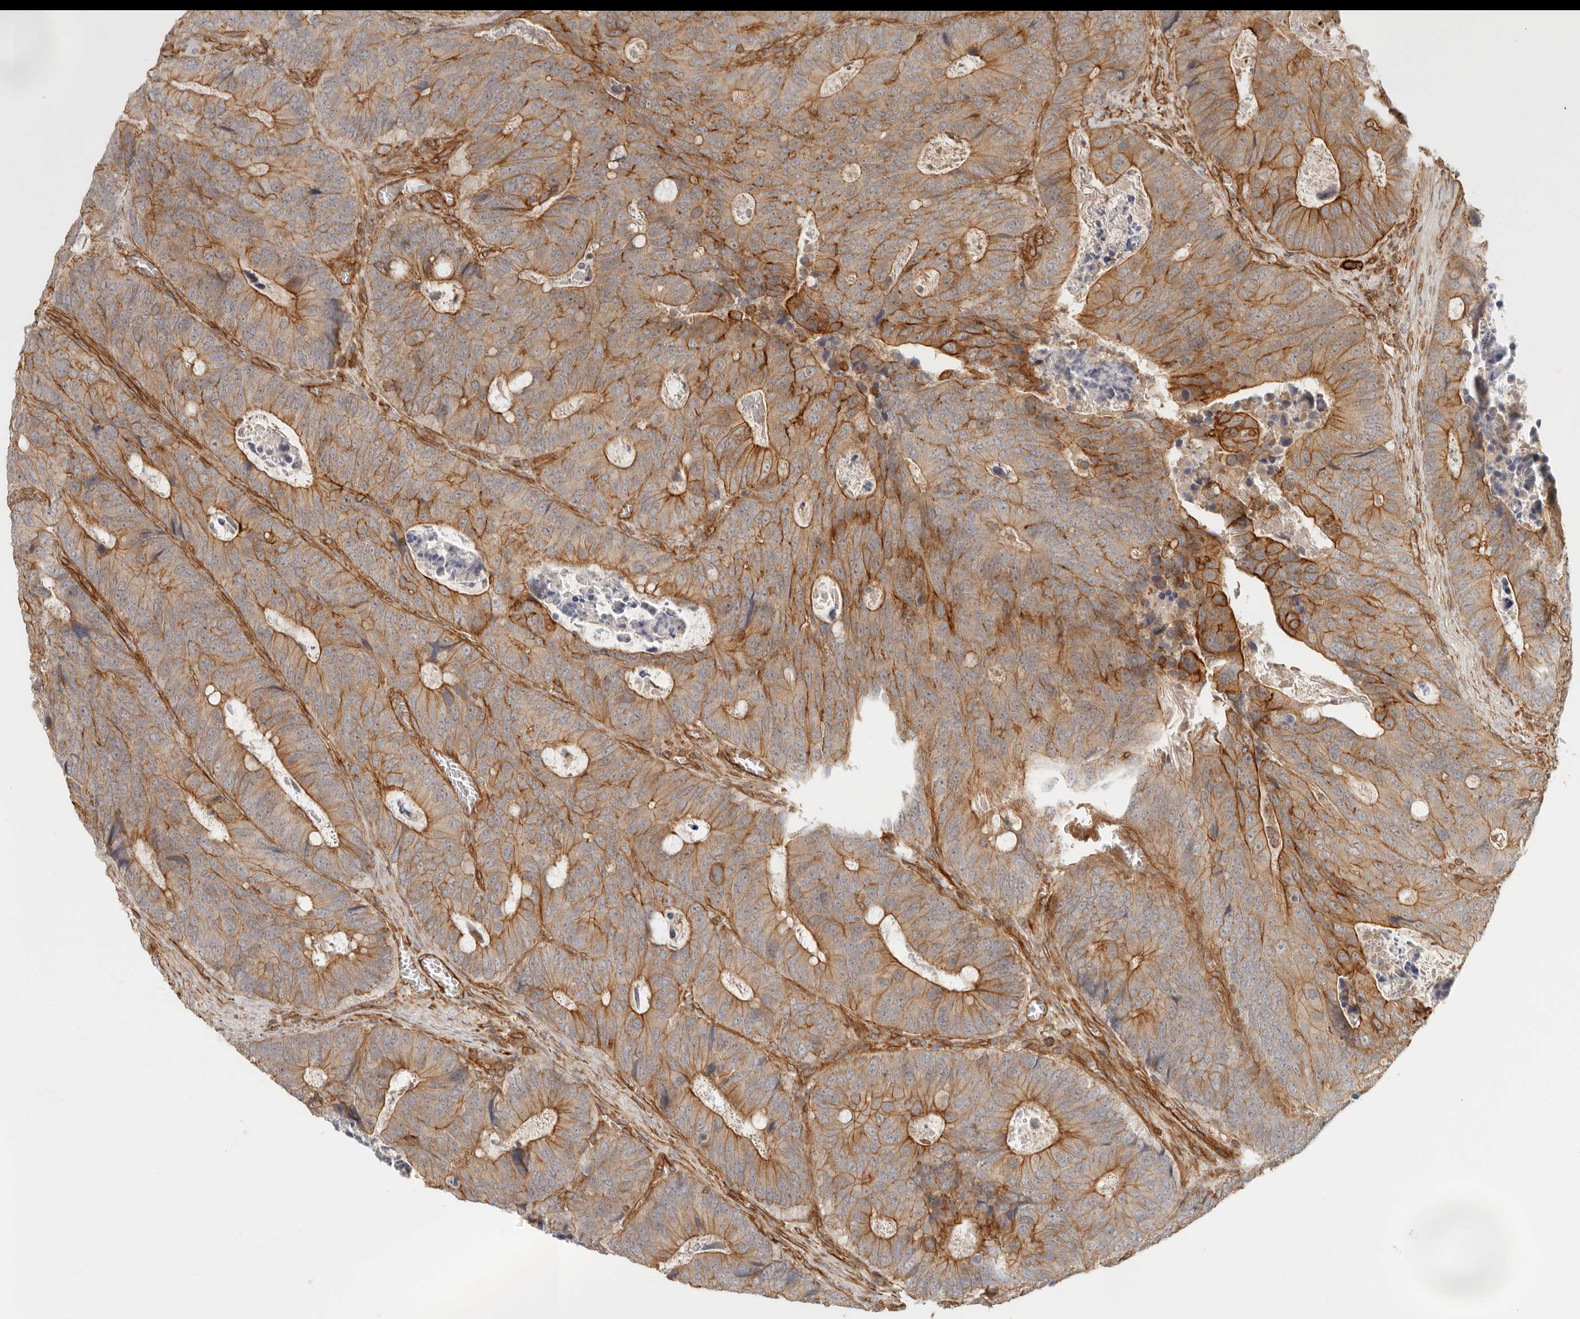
{"staining": {"intensity": "moderate", "quantity": ">75%", "location": "cytoplasmic/membranous"}, "tissue": "colorectal cancer", "cell_type": "Tumor cells", "image_type": "cancer", "snomed": [{"axis": "morphology", "description": "Adenocarcinoma, NOS"}, {"axis": "topography", "description": "Colon"}], "caption": "A micrograph showing moderate cytoplasmic/membranous positivity in approximately >75% of tumor cells in colorectal cancer (adenocarcinoma), as visualized by brown immunohistochemical staining.", "gene": "UFSP1", "patient": {"sex": "male", "age": 87}}